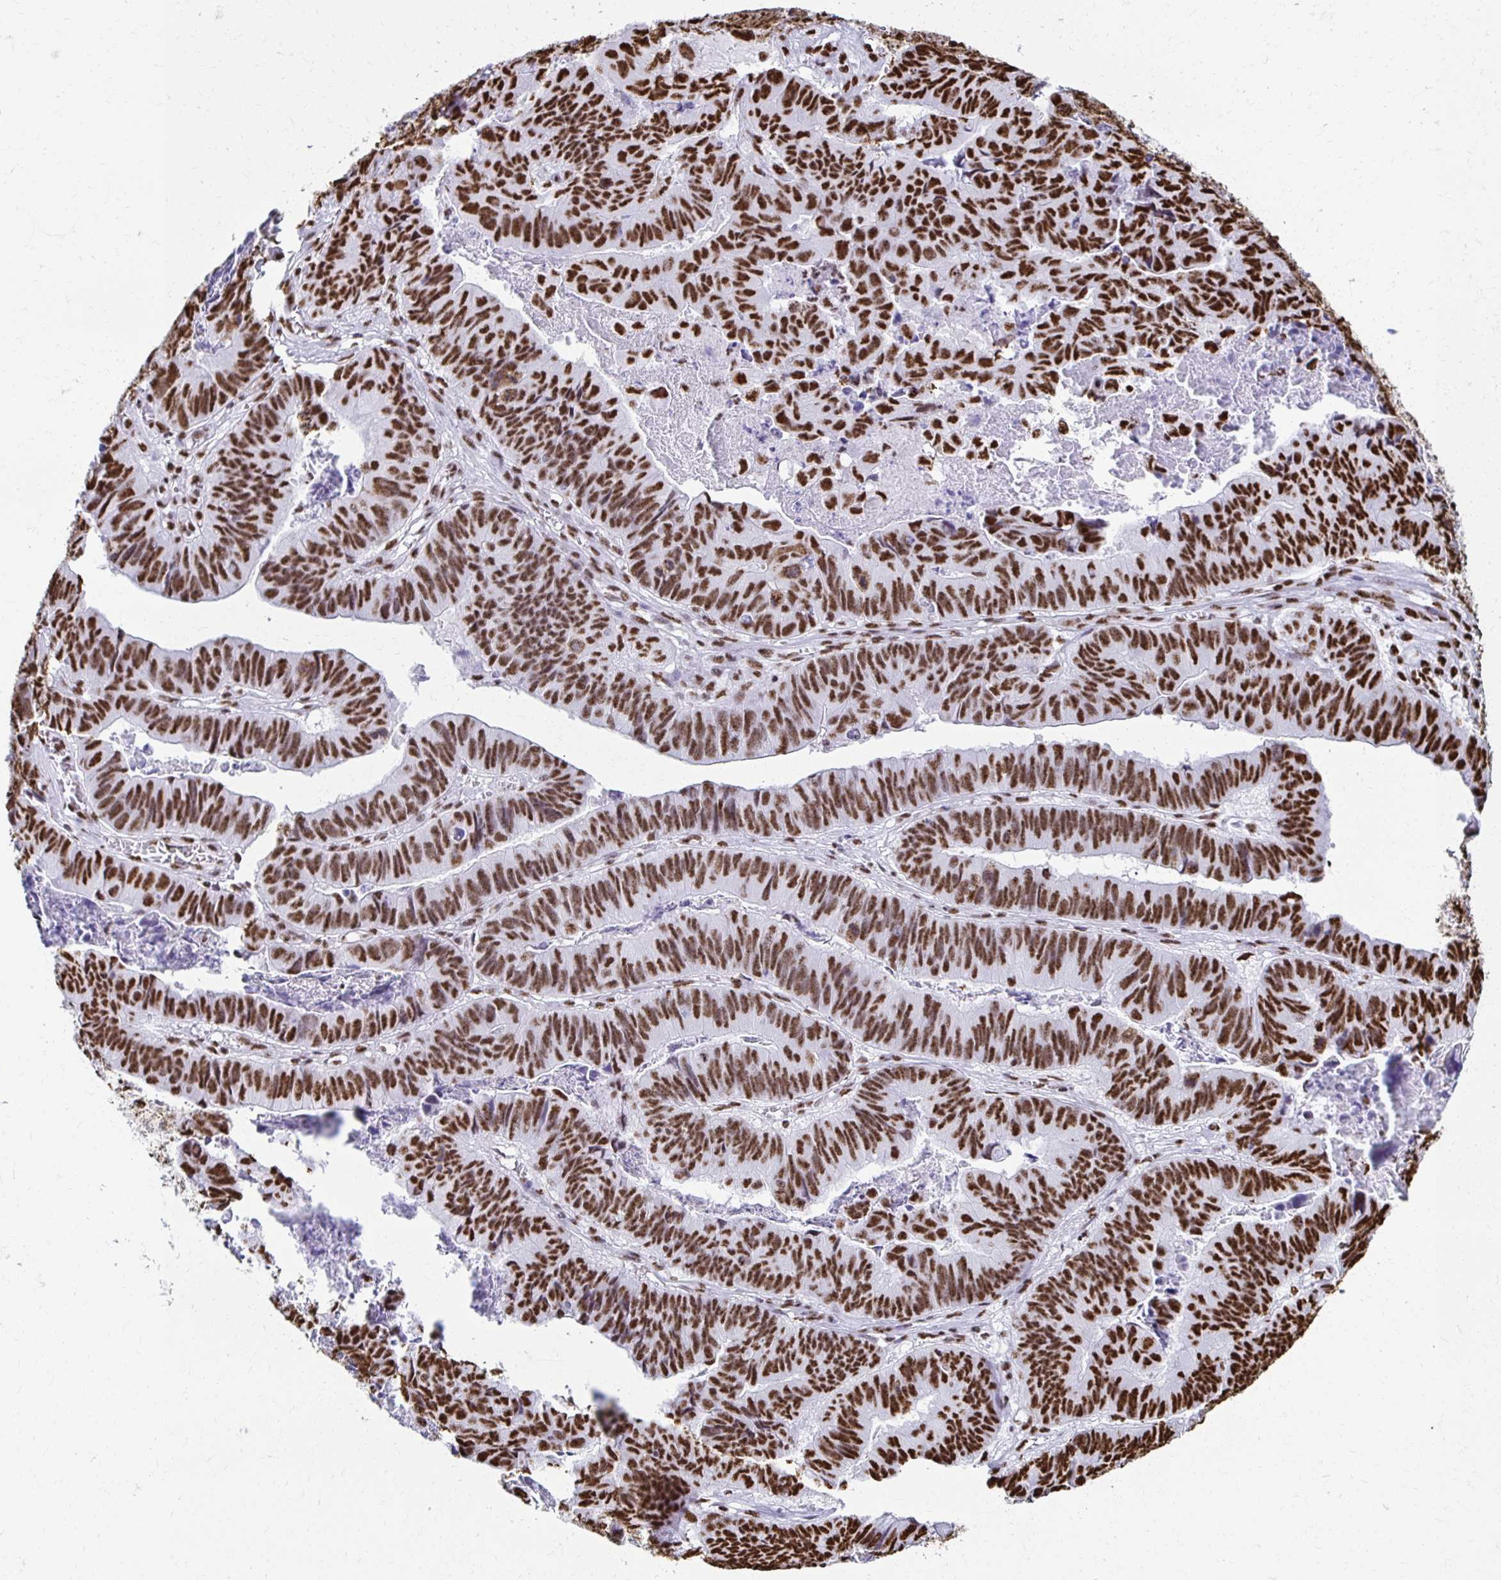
{"staining": {"intensity": "strong", "quantity": ">75%", "location": "nuclear"}, "tissue": "stomach cancer", "cell_type": "Tumor cells", "image_type": "cancer", "snomed": [{"axis": "morphology", "description": "Adenocarcinoma, NOS"}, {"axis": "topography", "description": "Stomach, lower"}], "caption": "Brown immunohistochemical staining in stomach adenocarcinoma demonstrates strong nuclear staining in approximately >75% of tumor cells.", "gene": "NONO", "patient": {"sex": "male", "age": 77}}